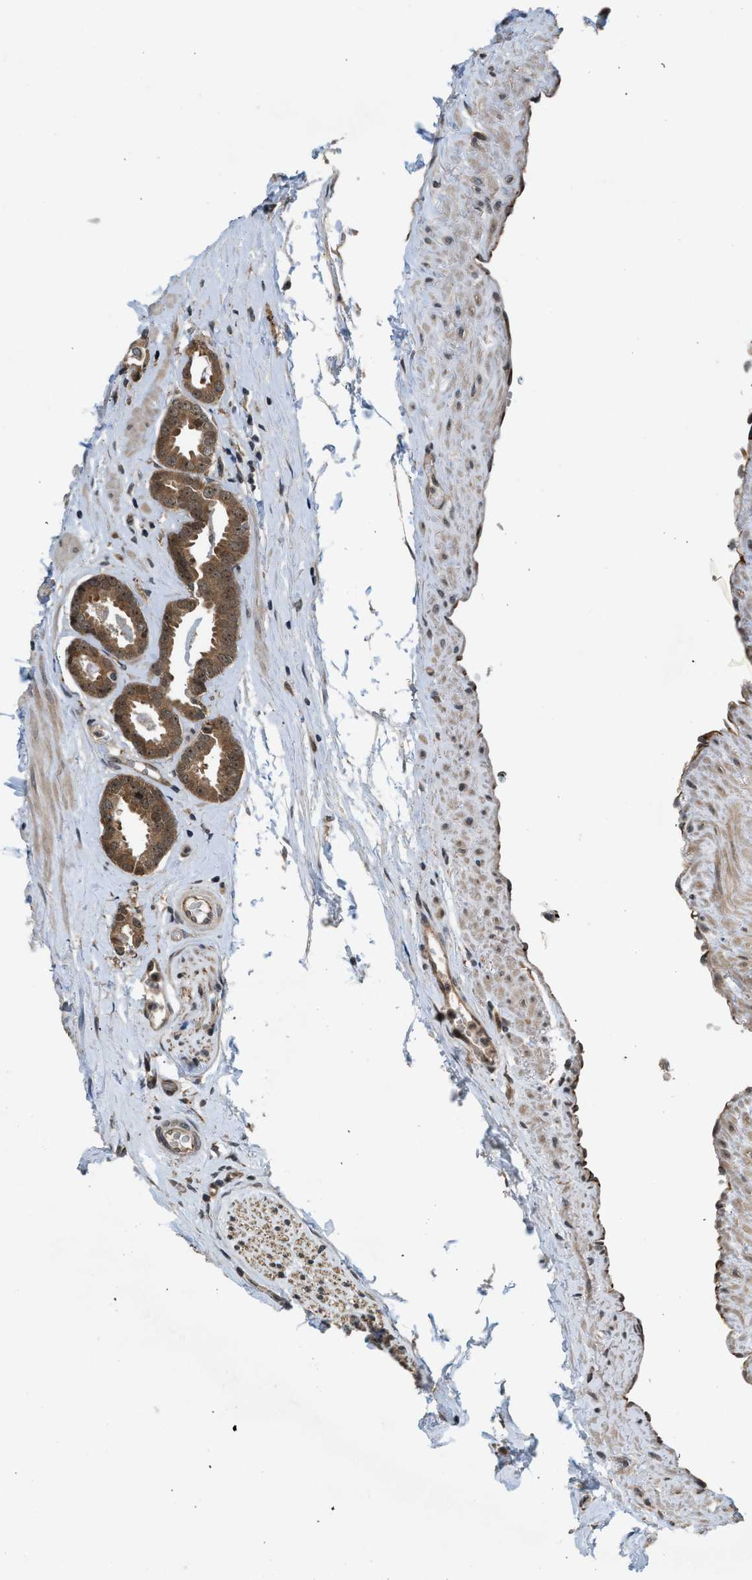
{"staining": {"intensity": "moderate", "quantity": ">75%", "location": "cytoplasmic/membranous"}, "tissue": "prostate cancer", "cell_type": "Tumor cells", "image_type": "cancer", "snomed": [{"axis": "morphology", "description": "Adenocarcinoma, Low grade"}, {"axis": "topography", "description": "Prostate"}], "caption": "High-power microscopy captured an IHC photomicrograph of prostate cancer, revealing moderate cytoplasmic/membranous positivity in about >75% of tumor cells.", "gene": "TXNL1", "patient": {"sex": "male", "age": 53}}